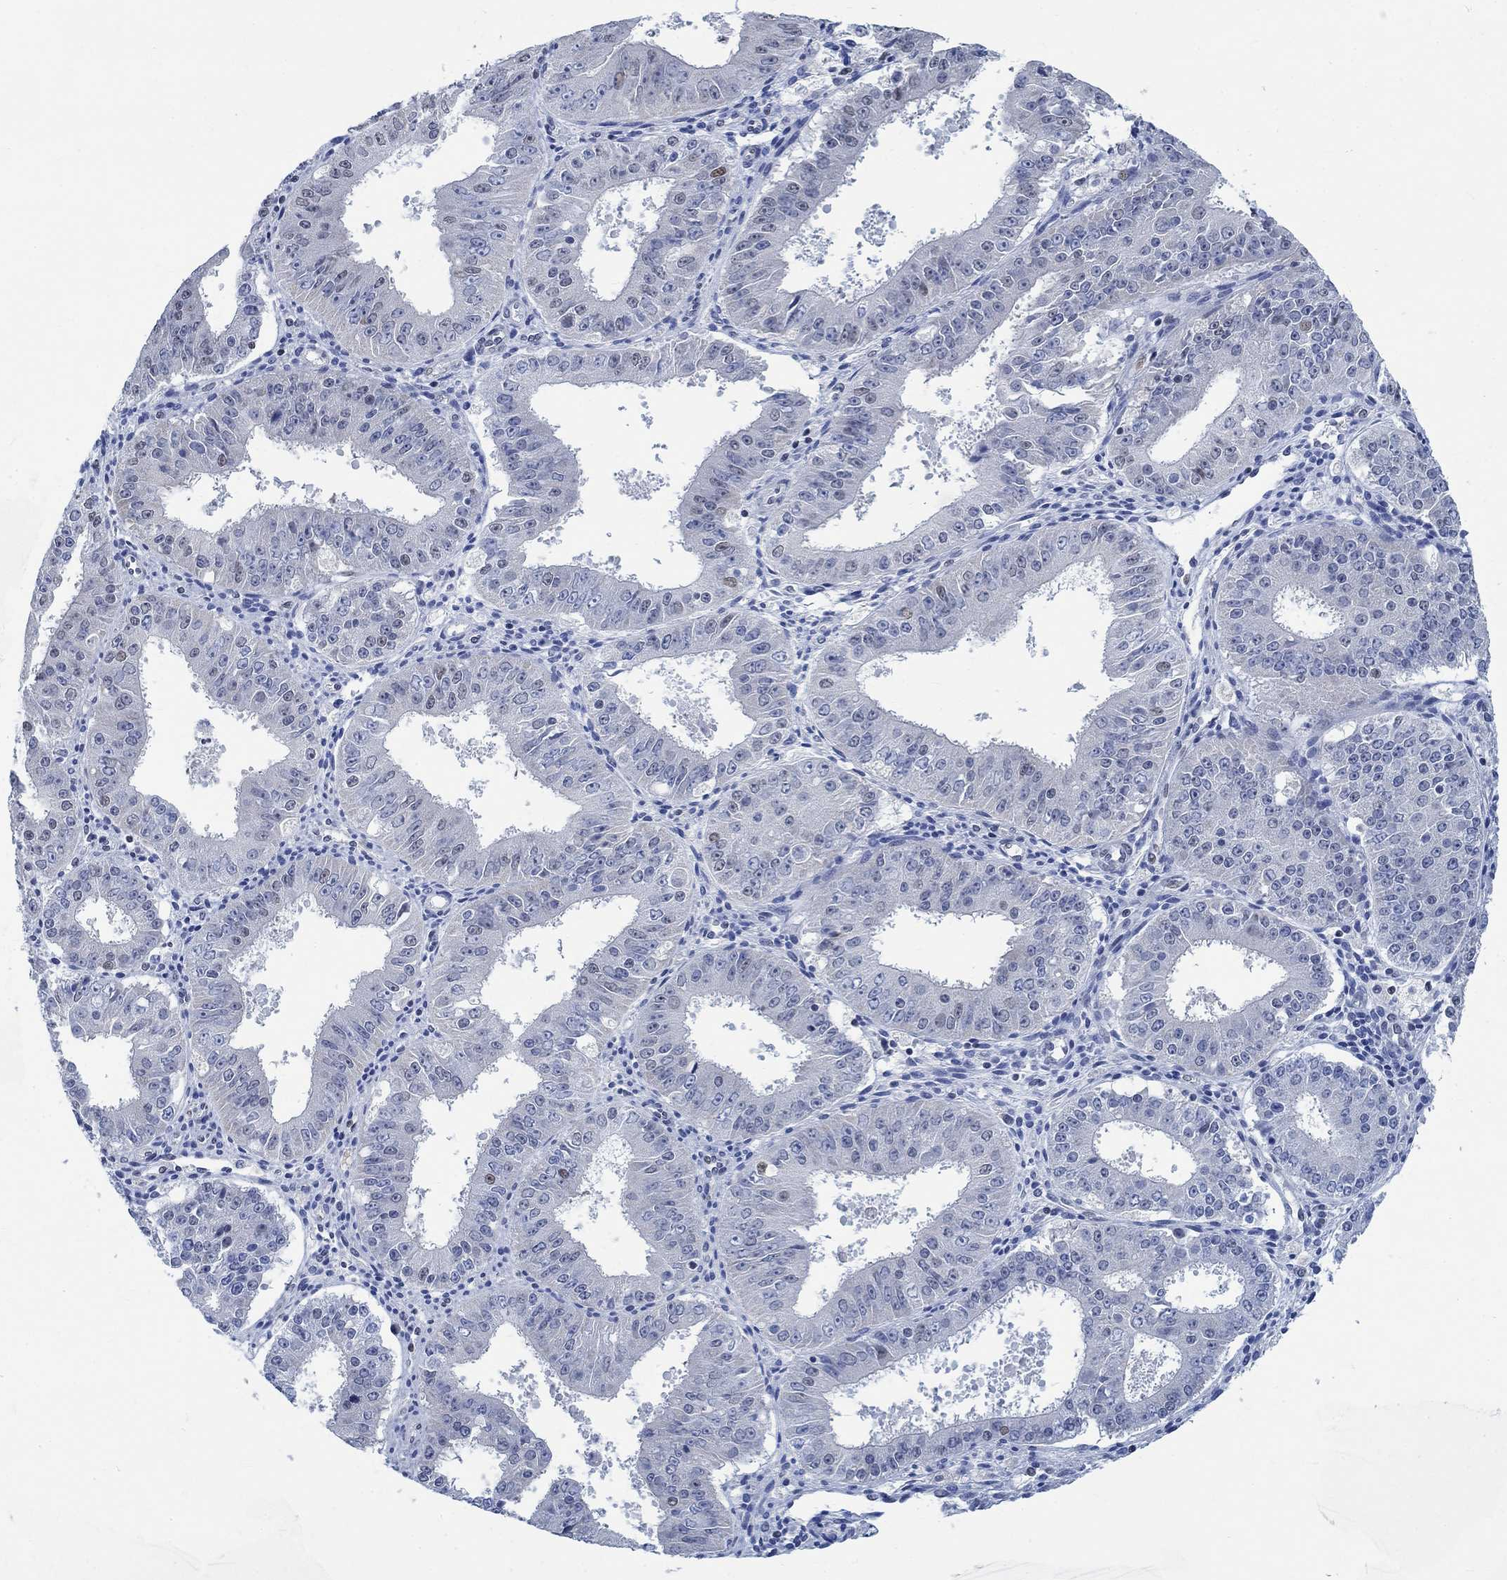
{"staining": {"intensity": "negative", "quantity": "none", "location": "none"}, "tissue": "ovarian cancer", "cell_type": "Tumor cells", "image_type": "cancer", "snomed": [{"axis": "morphology", "description": "Carcinoma, endometroid"}, {"axis": "topography", "description": "Ovary"}], "caption": "A high-resolution image shows immunohistochemistry (IHC) staining of ovarian cancer, which demonstrates no significant staining in tumor cells.", "gene": "KCNH8", "patient": {"sex": "female", "age": 42}}